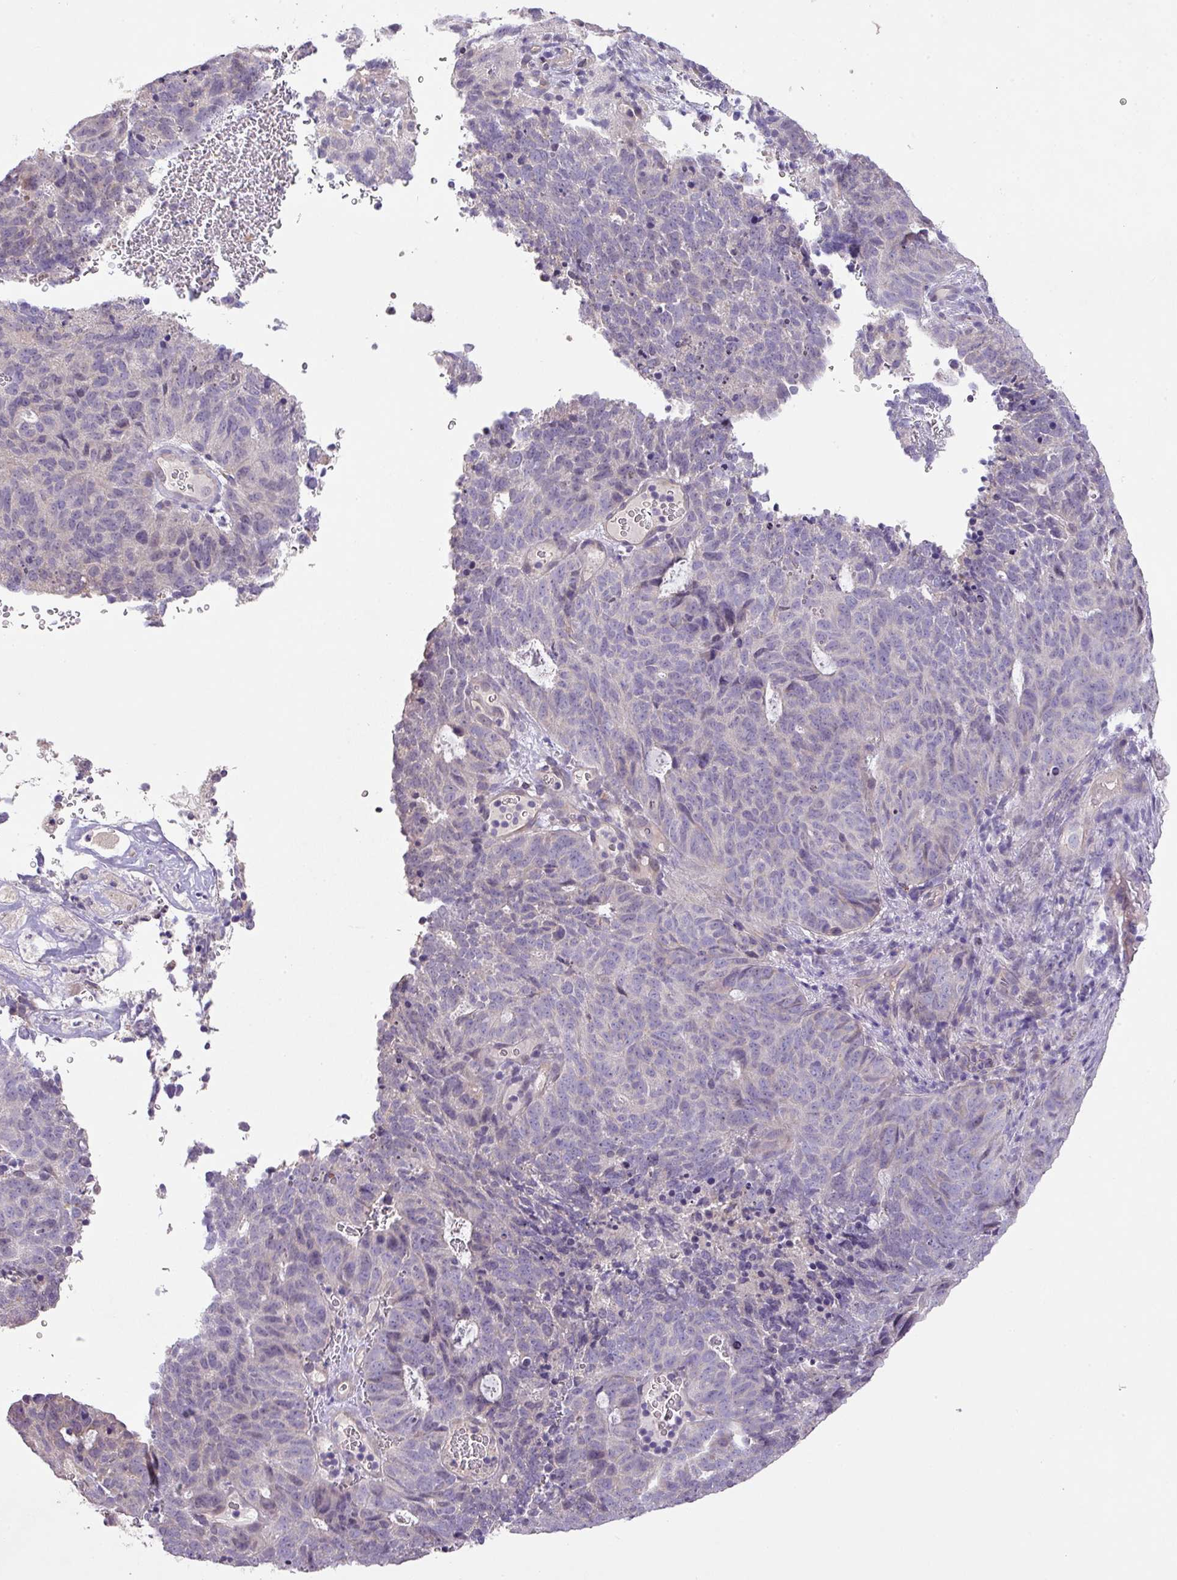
{"staining": {"intensity": "negative", "quantity": "none", "location": "none"}, "tissue": "cervical cancer", "cell_type": "Tumor cells", "image_type": "cancer", "snomed": [{"axis": "morphology", "description": "Adenocarcinoma, NOS"}, {"axis": "topography", "description": "Cervix"}], "caption": "There is no significant expression in tumor cells of cervical cancer. (Immunohistochemistry (ihc), brightfield microscopy, high magnification).", "gene": "PRADC1", "patient": {"sex": "female", "age": 38}}